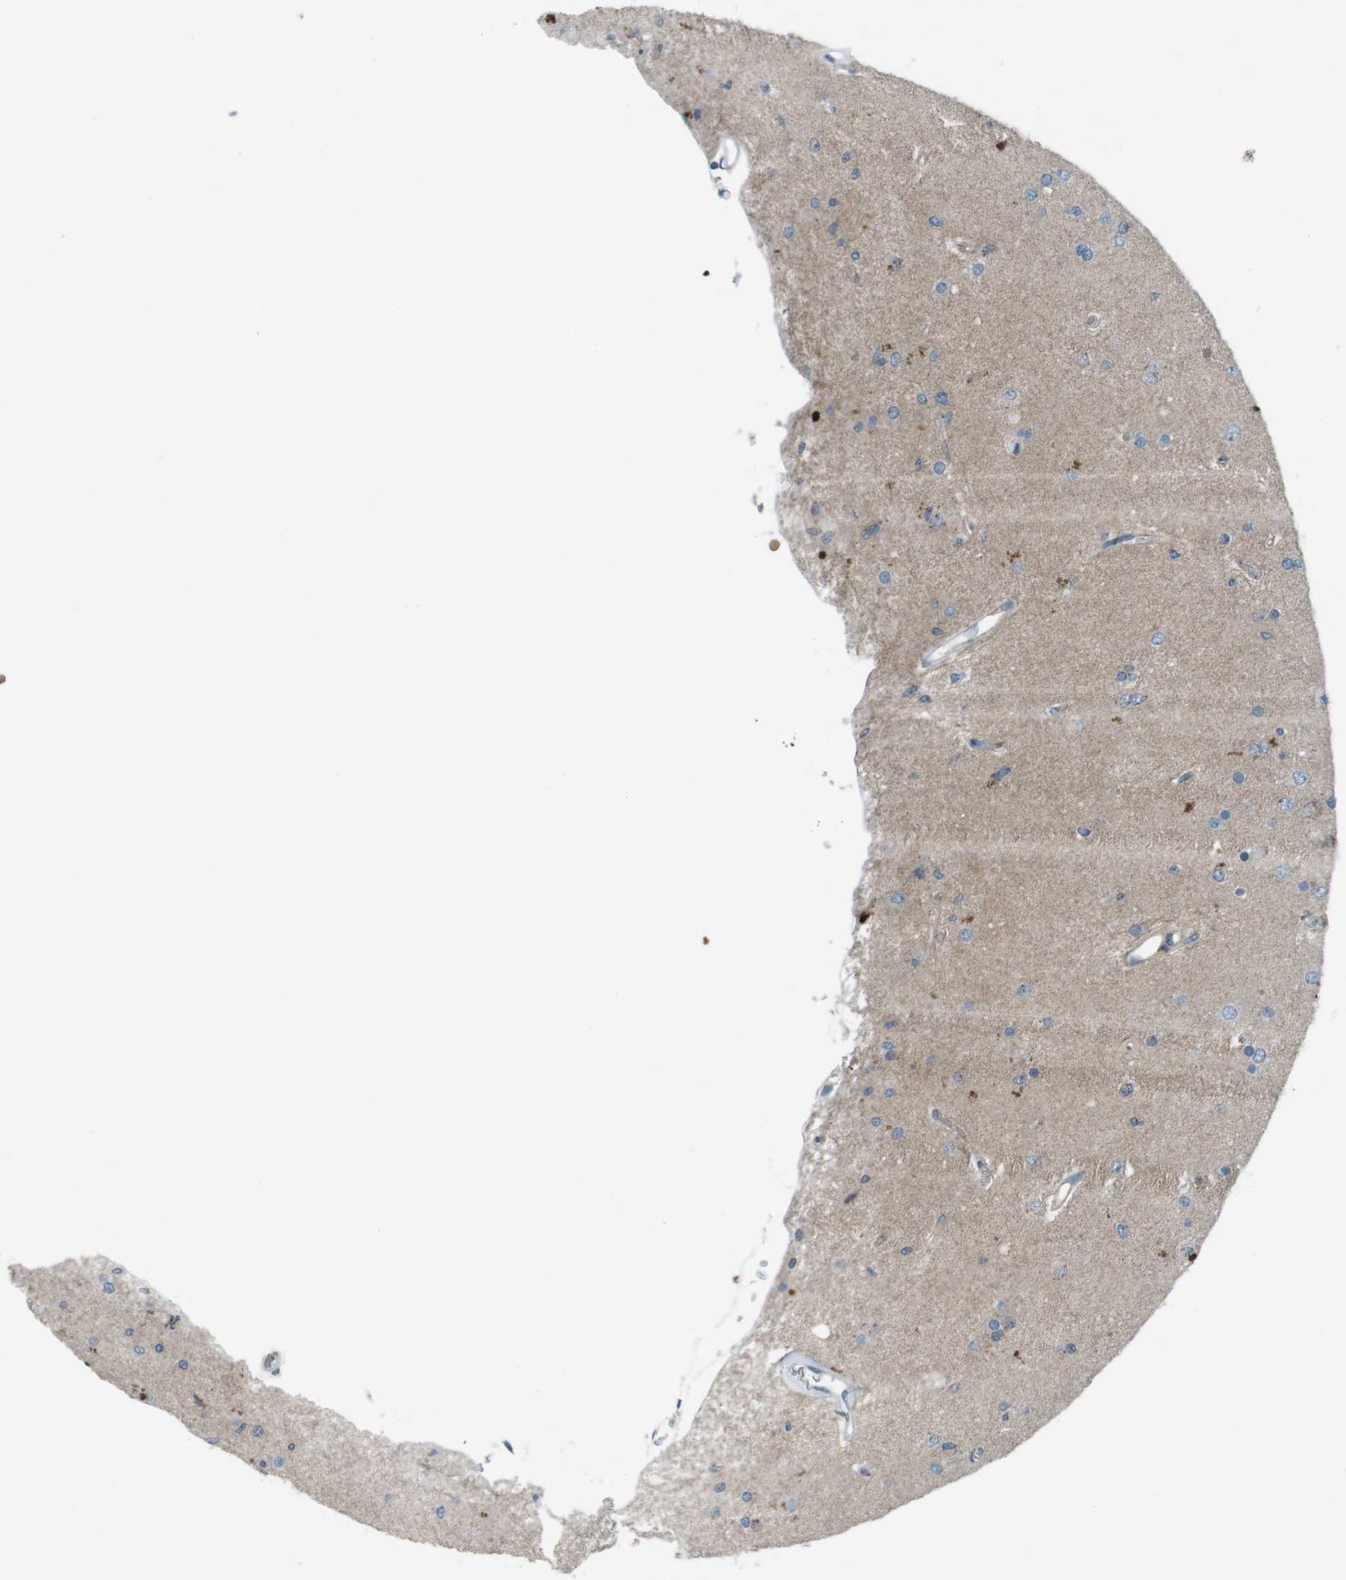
{"staining": {"intensity": "negative", "quantity": "none", "location": "none"}, "tissue": "glioma", "cell_type": "Tumor cells", "image_type": "cancer", "snomed": [{"axis": "morphology", "description": "Normal tissue, NOS"}, {"axis": "morphology", "description": "Glioma, malignant, High grade"}, {"axis": "topography", "description": "Cerebral cortex"}], "caption": "Histopathology image shows no protein staining in tumor cells of malignant glioma (high-grade) tissue. The staining was performed using DAB to visualize the protein expression in brown, while the nuclei were stained in blue with hematoxylin (Magnification: 20x).", "gene": "SPTA1", "patient": {"sex": "male", "age": 77}}